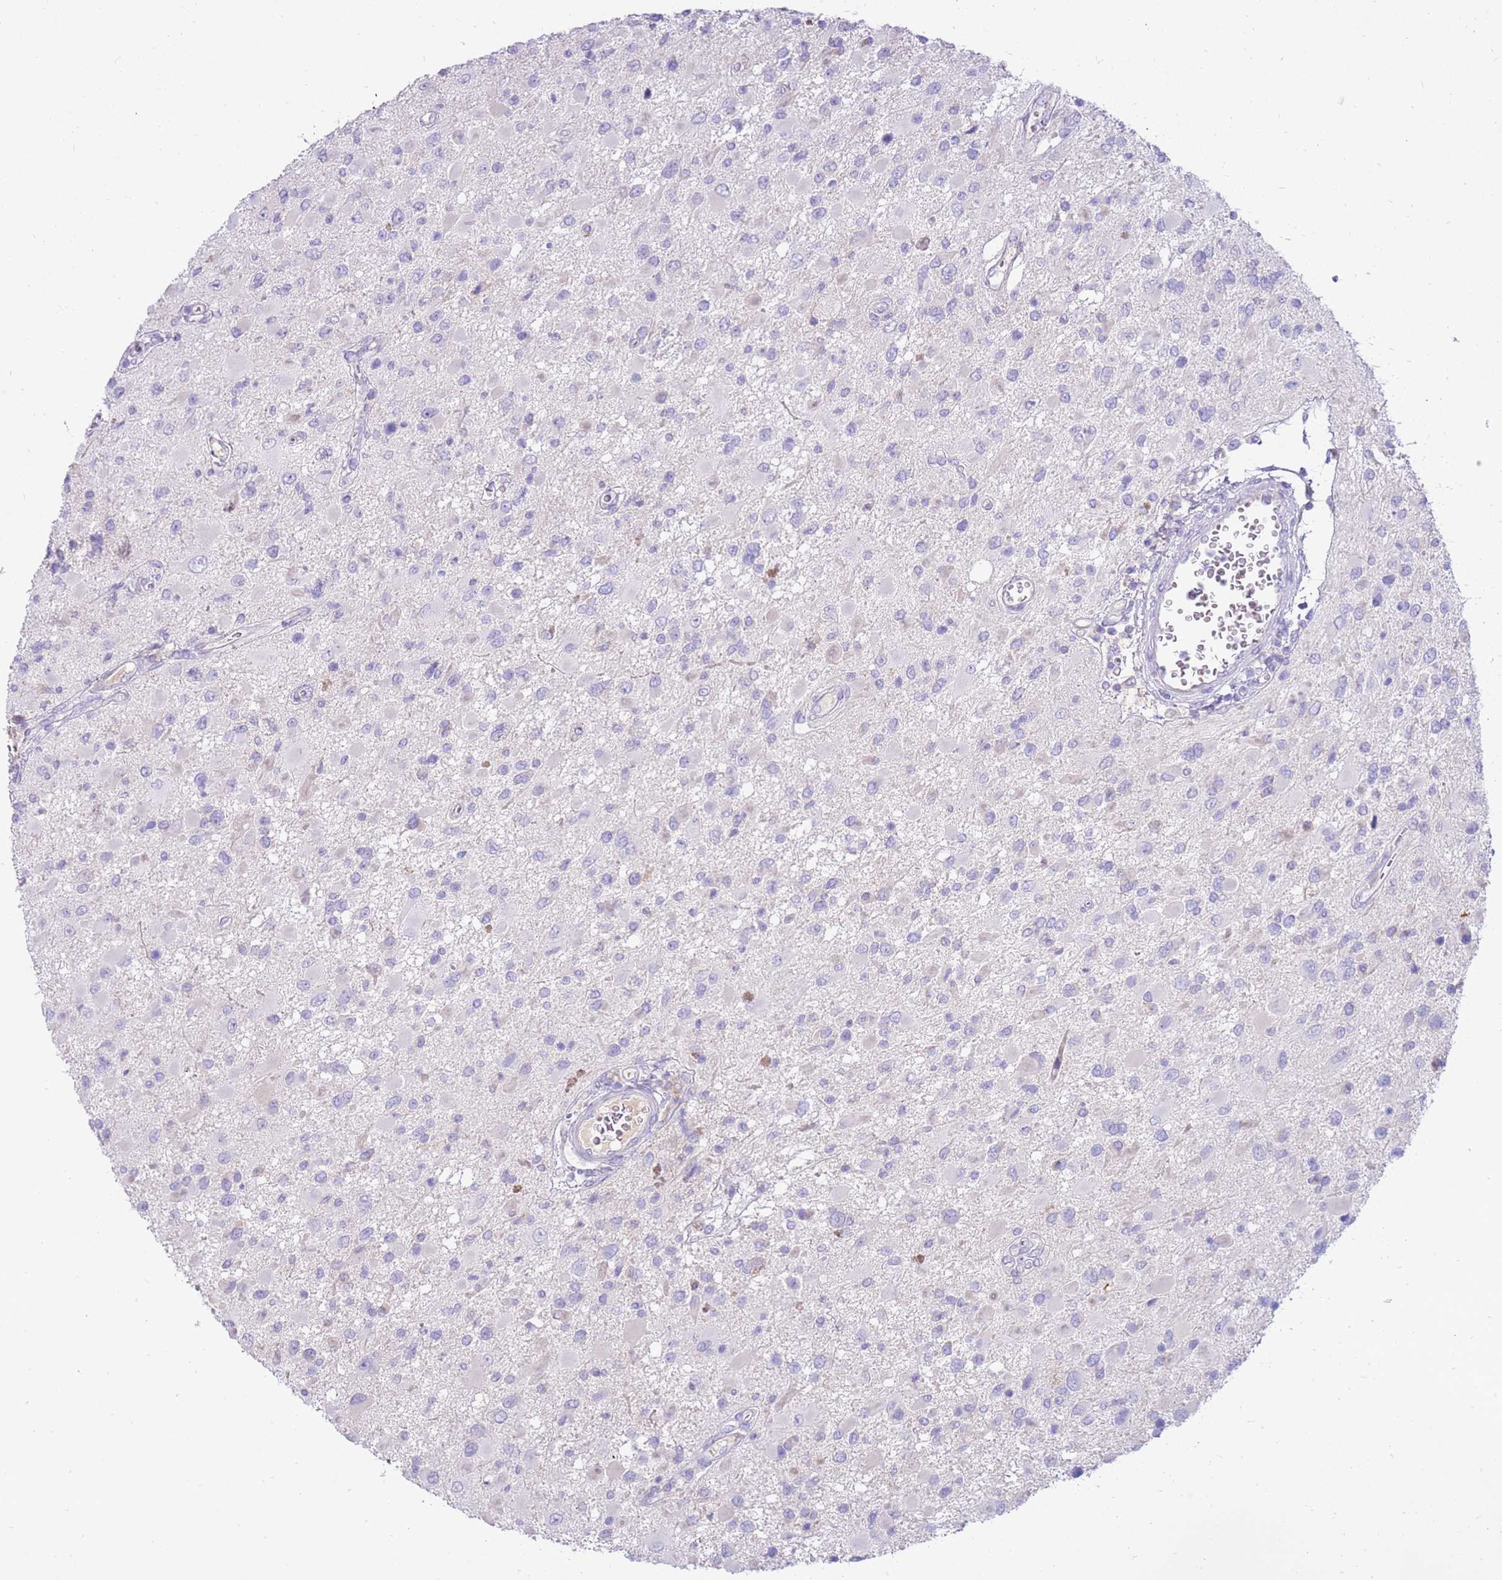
{"staining": {"intensity": "negative", "quantity": "none", "location": "none"}, "tissue": "glioma", "cell_type": "Tumor cells", "image_type": "cancer", "snomed": [{"axis": "morphology", "description": "Glioma, malignant, High grade"}, {"axis": "topography", "description": "Brain"}], "caption": "This is an IHC image of glioma. There is no expression in tumor cells.", "gene": "EVPLL", "patient": {"sex": "male", "age": 53}}